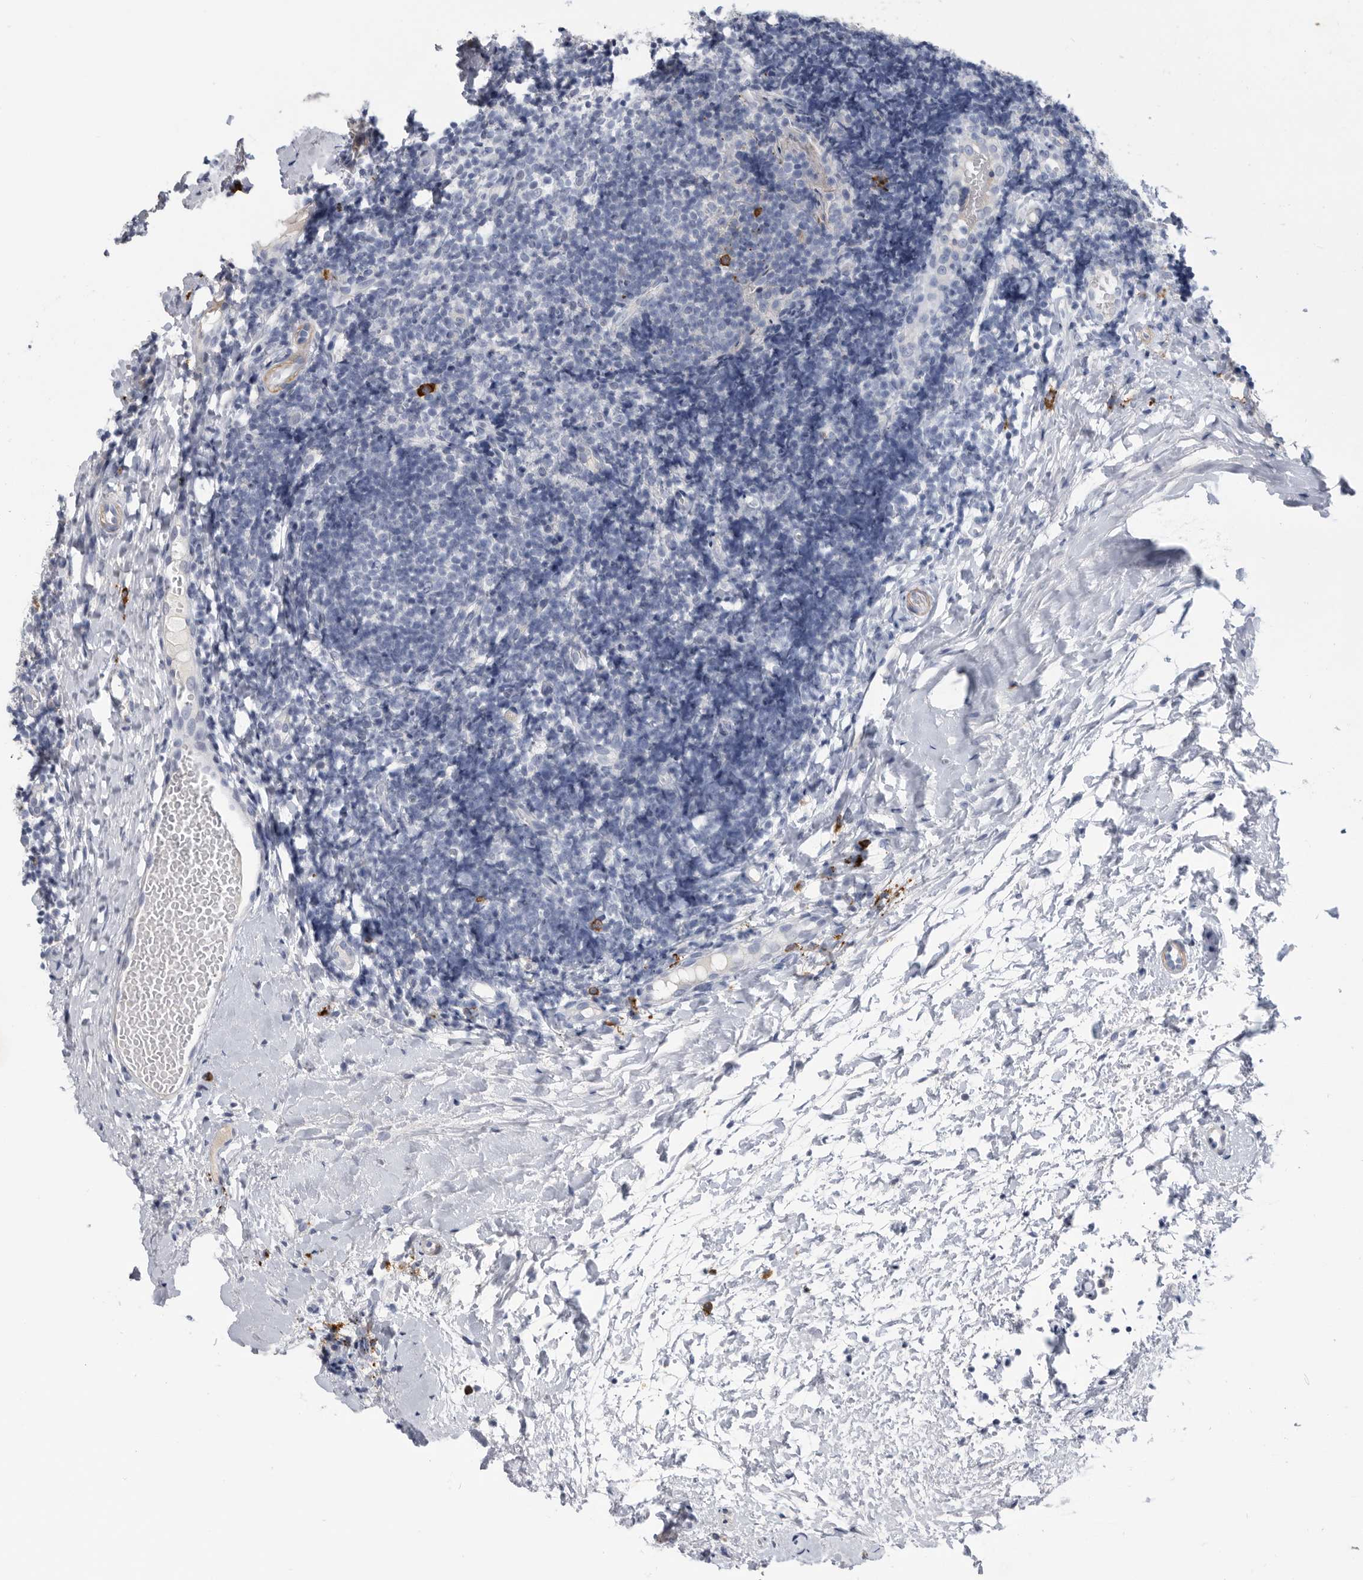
{"staining": {"intensity": "negative", "quantity": "none", "location": "none"}, "tissue": "tonsil", "cell_type": "Germinal center cells", "image_type": "normal", "snomed": [{"axis": "morphology", "description": "Normal tissue, NOS"}, {"axis": "topography", "description": "Tonsil"}], "caption": "The IHC micrograph has no significant positivity in germinal center cells of tonsil. (Brightfield microscopy of DAB immunohistochemistry (IHC) at high magnification).", "gene": "BTBD6", "patient": {"sex": "female", "age": 19}}